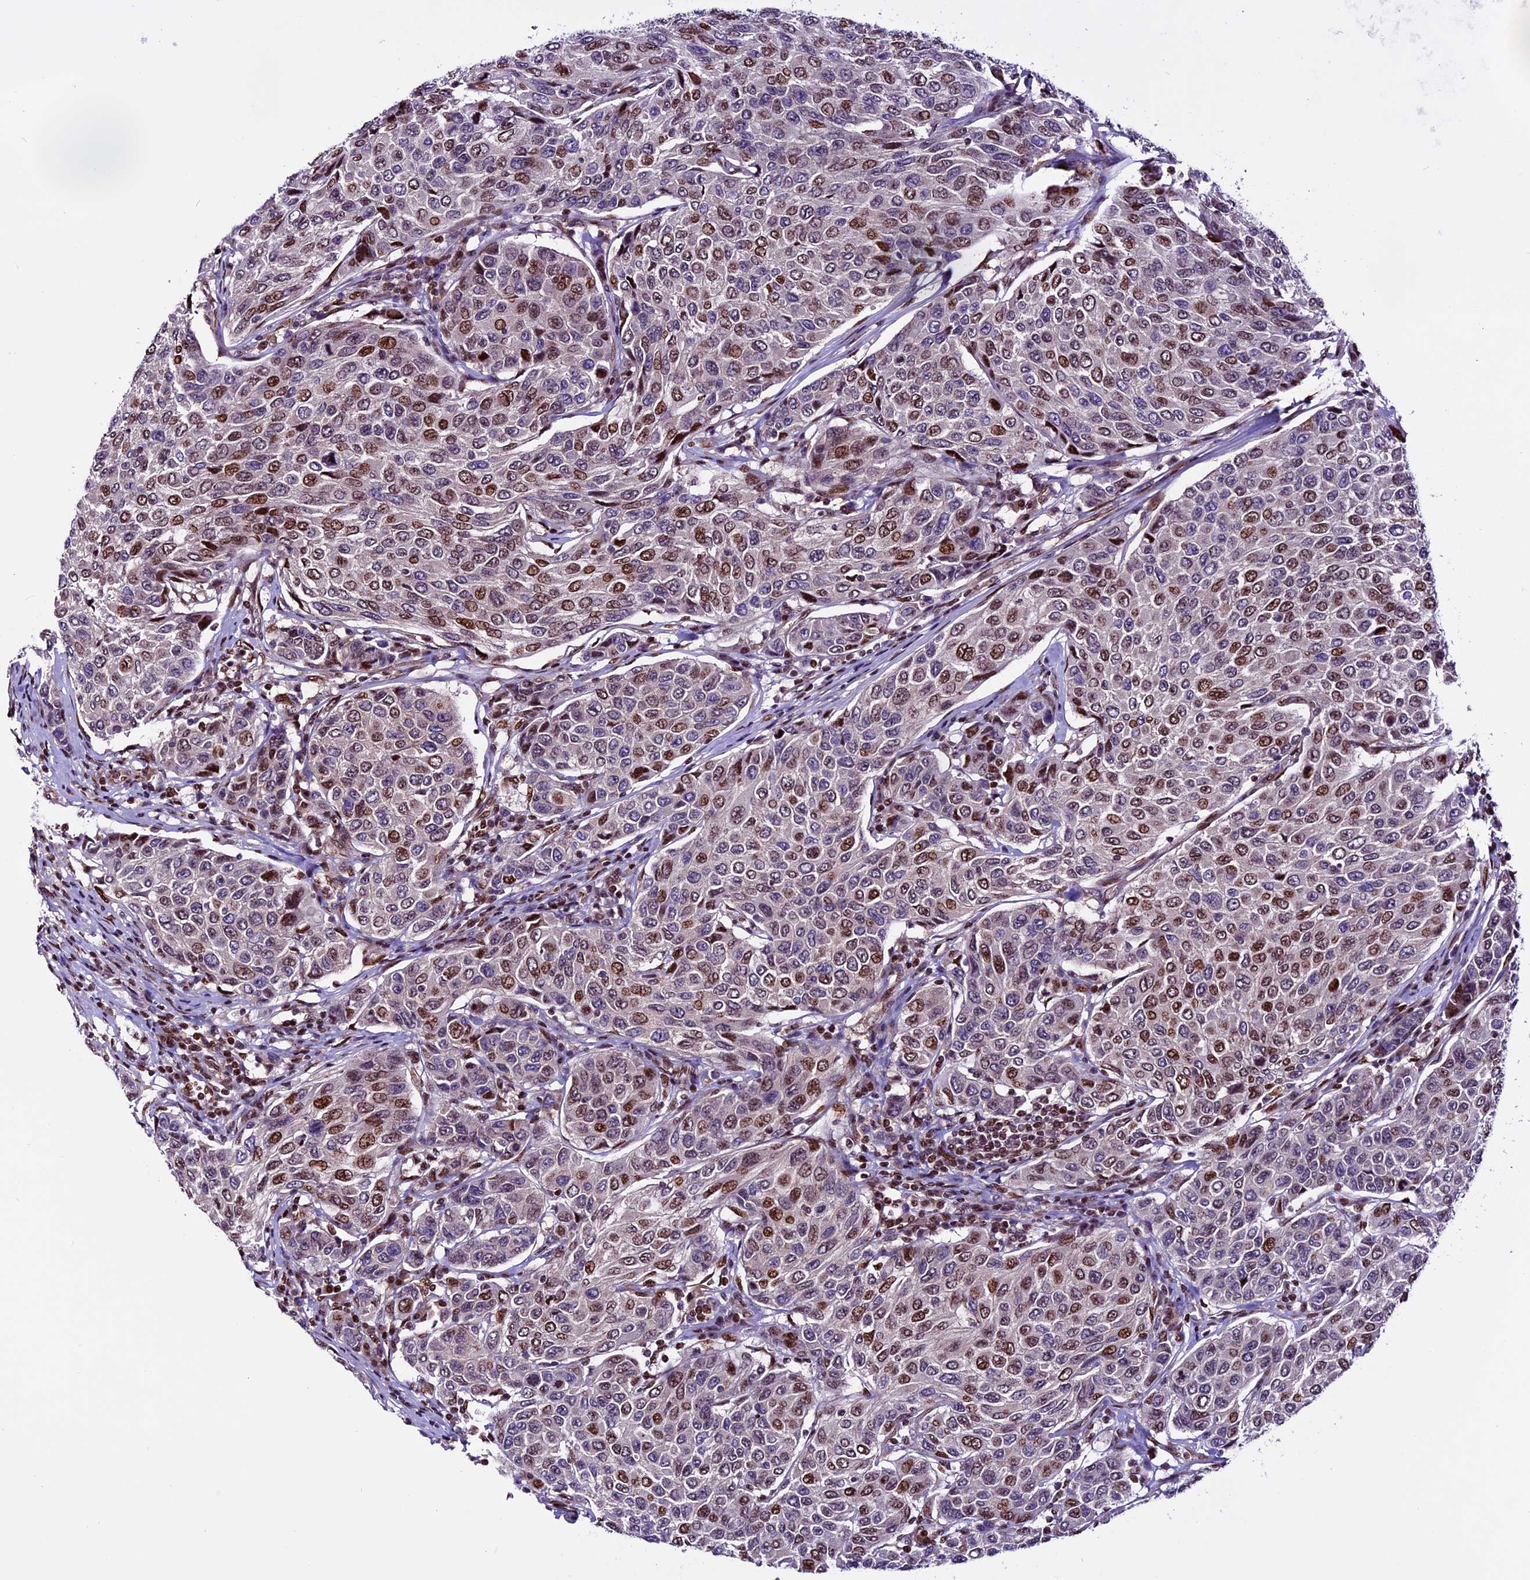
{"staining": {"intensity": "moderate", "quantity": ">75%", "location": "nuclear"}, "tissue": "breast cancer", "cell_type": "Tumor cells", "image_type": "cancer", "snomed": [{"axis": "morphology", "description": "Duct carcinoma"}, {"axis": "topography", "description": "Breast"}], "caption": "An image of human breast cancer stained for a protein reveals moderate nuclear brown staining in tumor cells.", "gene": "RINL", "patient": {"sex": "female", "age": 55}}